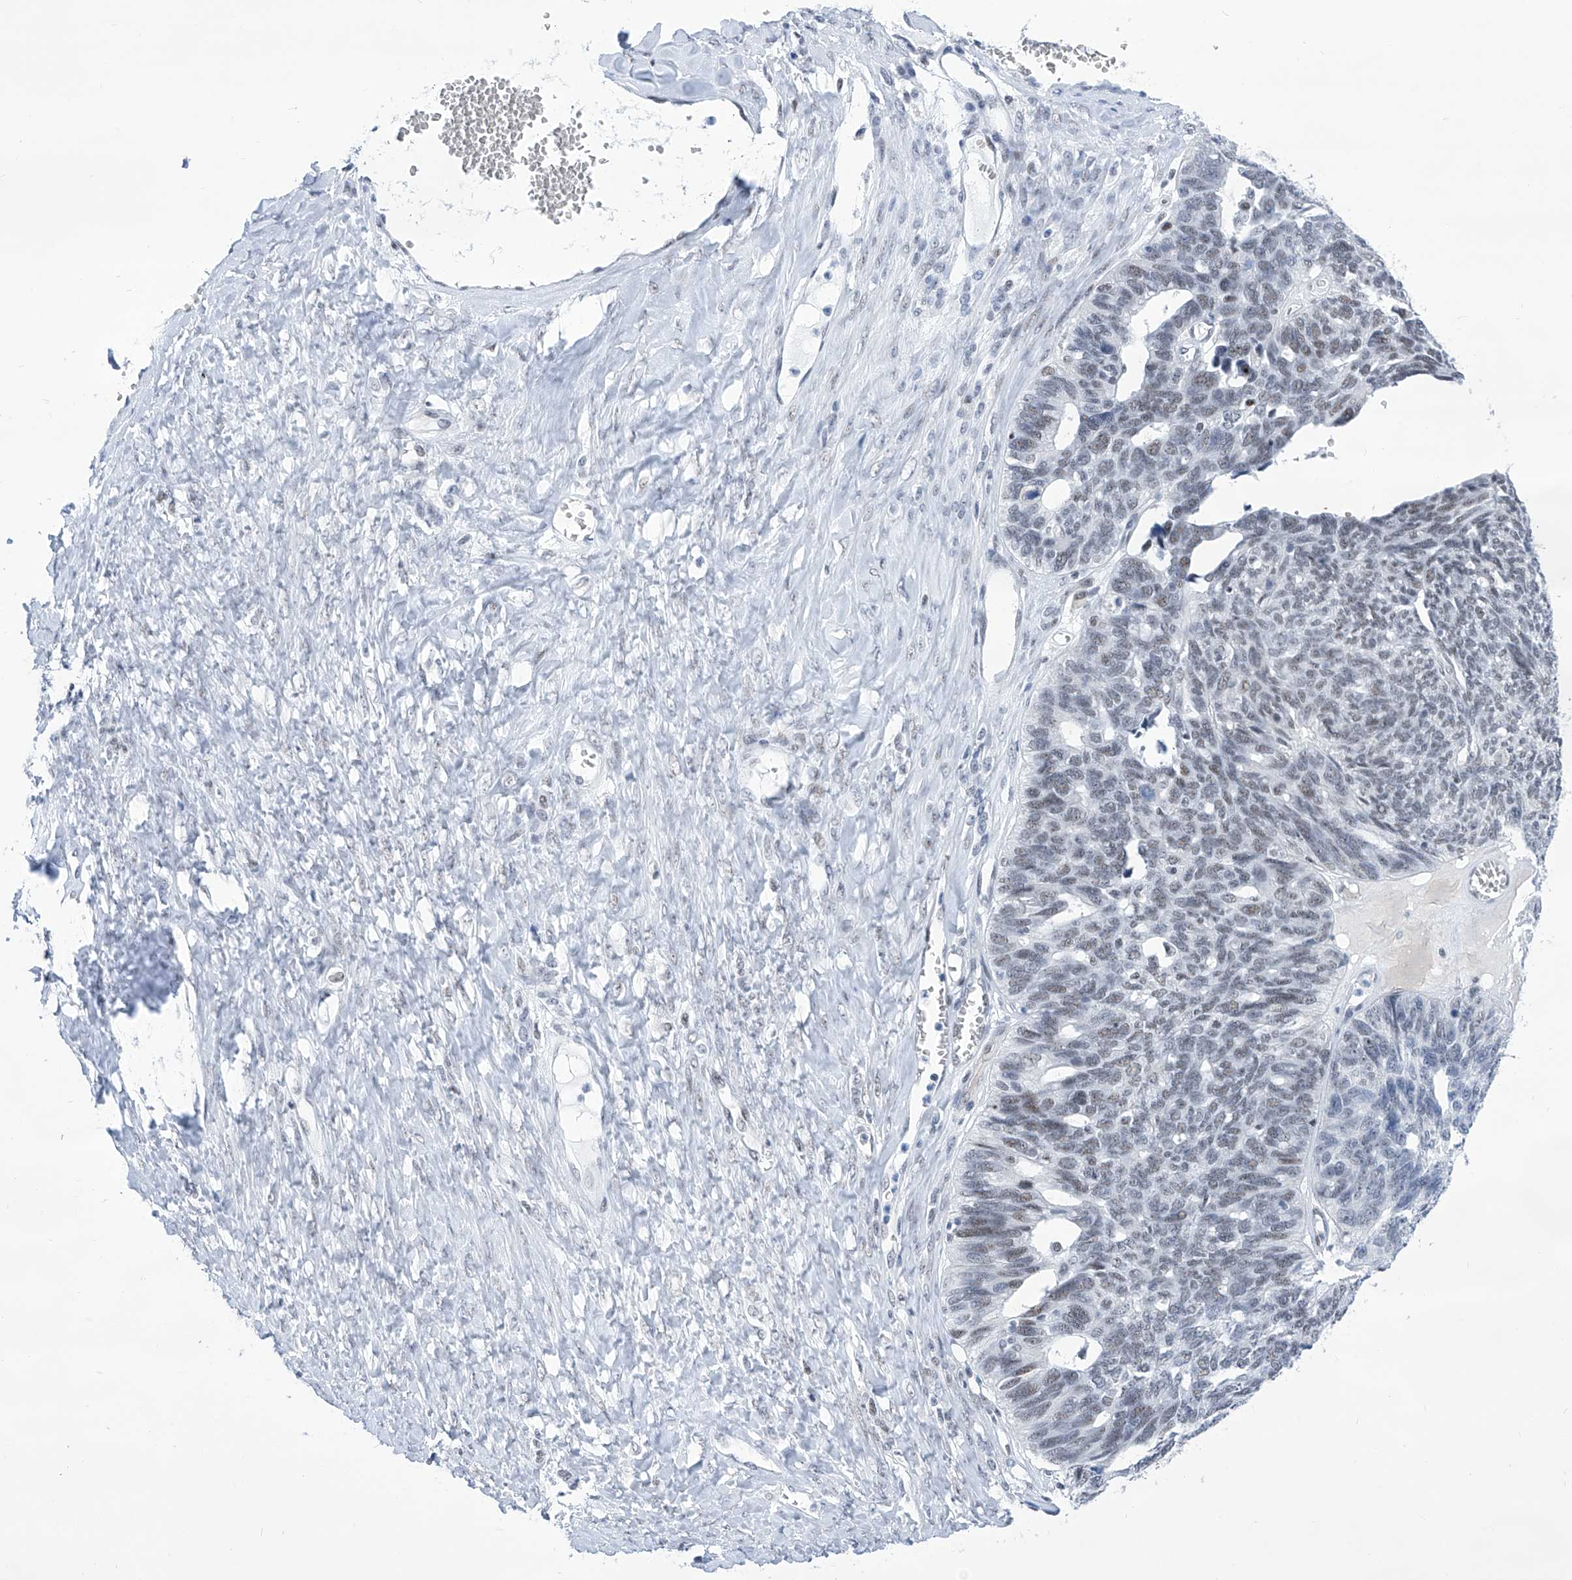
{"staining": {"intensity": "moderate", "quantity": "<25%", "location": "nuclear"}, "tissue": "ovarian cancer", "cell_type": "Tumor cells", "image_type": "cancer", "snomed": [{"axis": "morphology", "description": "Cystadenocarcinoma, serous, NOS"}, {"axis": "topography", "description": "Ovary"}], "caption": "Immunohistochemistry (DAB (3,3'-diaminobenzidine)) staining of human ovarian cancer (serous cystadenocarcinoma) displays moderate nuclear protein positivity in about <25% of tumor cells.", "gene": "SART1", "patient": {"sex": "female", "age": 79}}